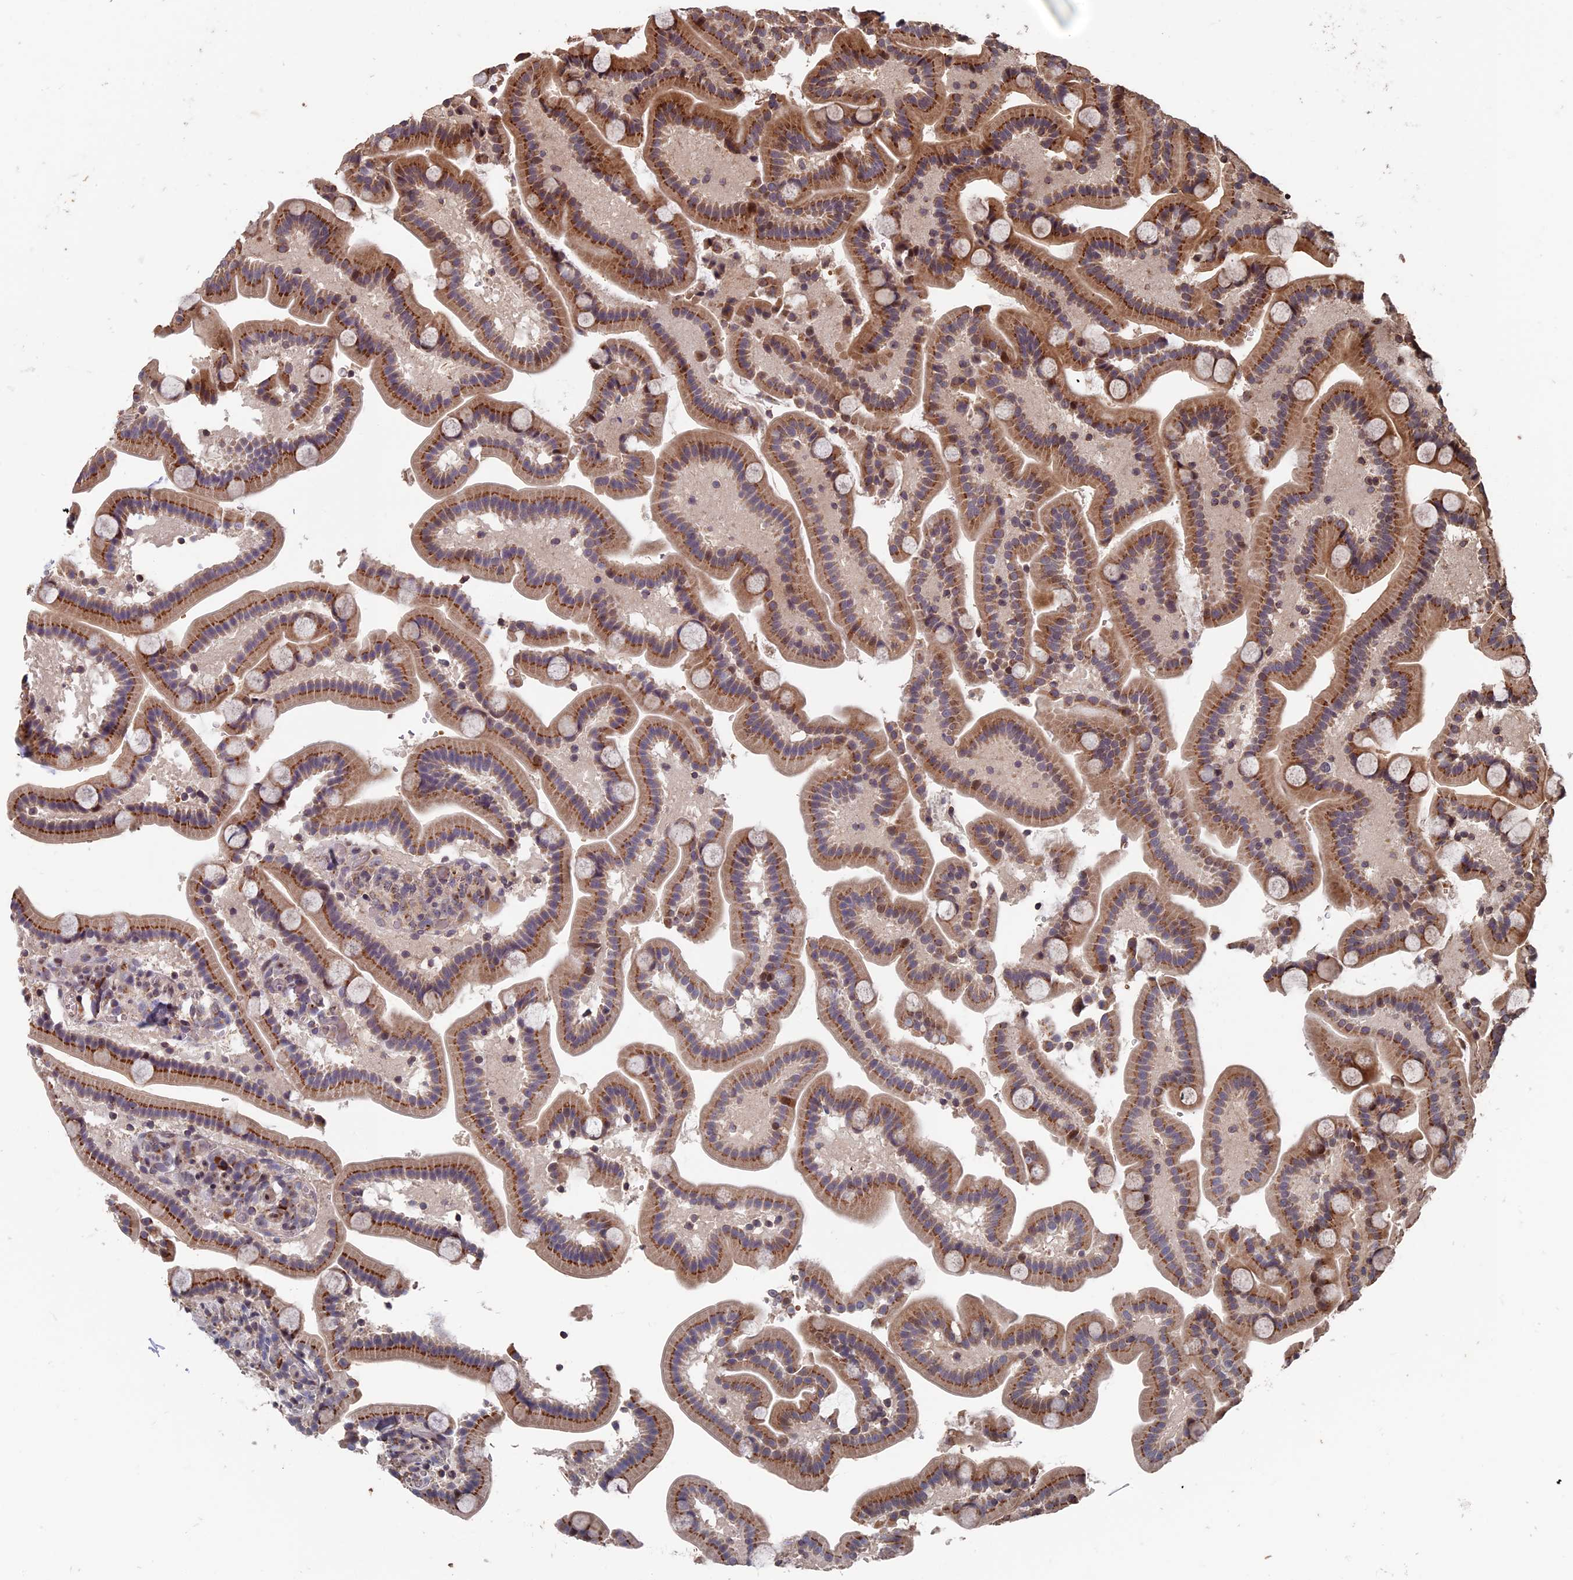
{"staining": {"intensity": "moderate", "quantity": ">75%", "location": "cytoplasmic/membranous"}, "tissue": "duodenum", "cell_type": "Glandular cells", "image_type": "normal", "snomed": [{"axis": "morphology", "description": "Normal tissue, NOS"}, {"axis": "topography", "description": "Duodenum"}], "caption": "Unremarkable duodenum shows moderate cytoplasmic/membranous positivity in about >75% of glandular cells (IHC, brightfield microscopy, high magnification)..", "gene": "RASGRF1", "patient": {"sex": "male", "age": 55}}